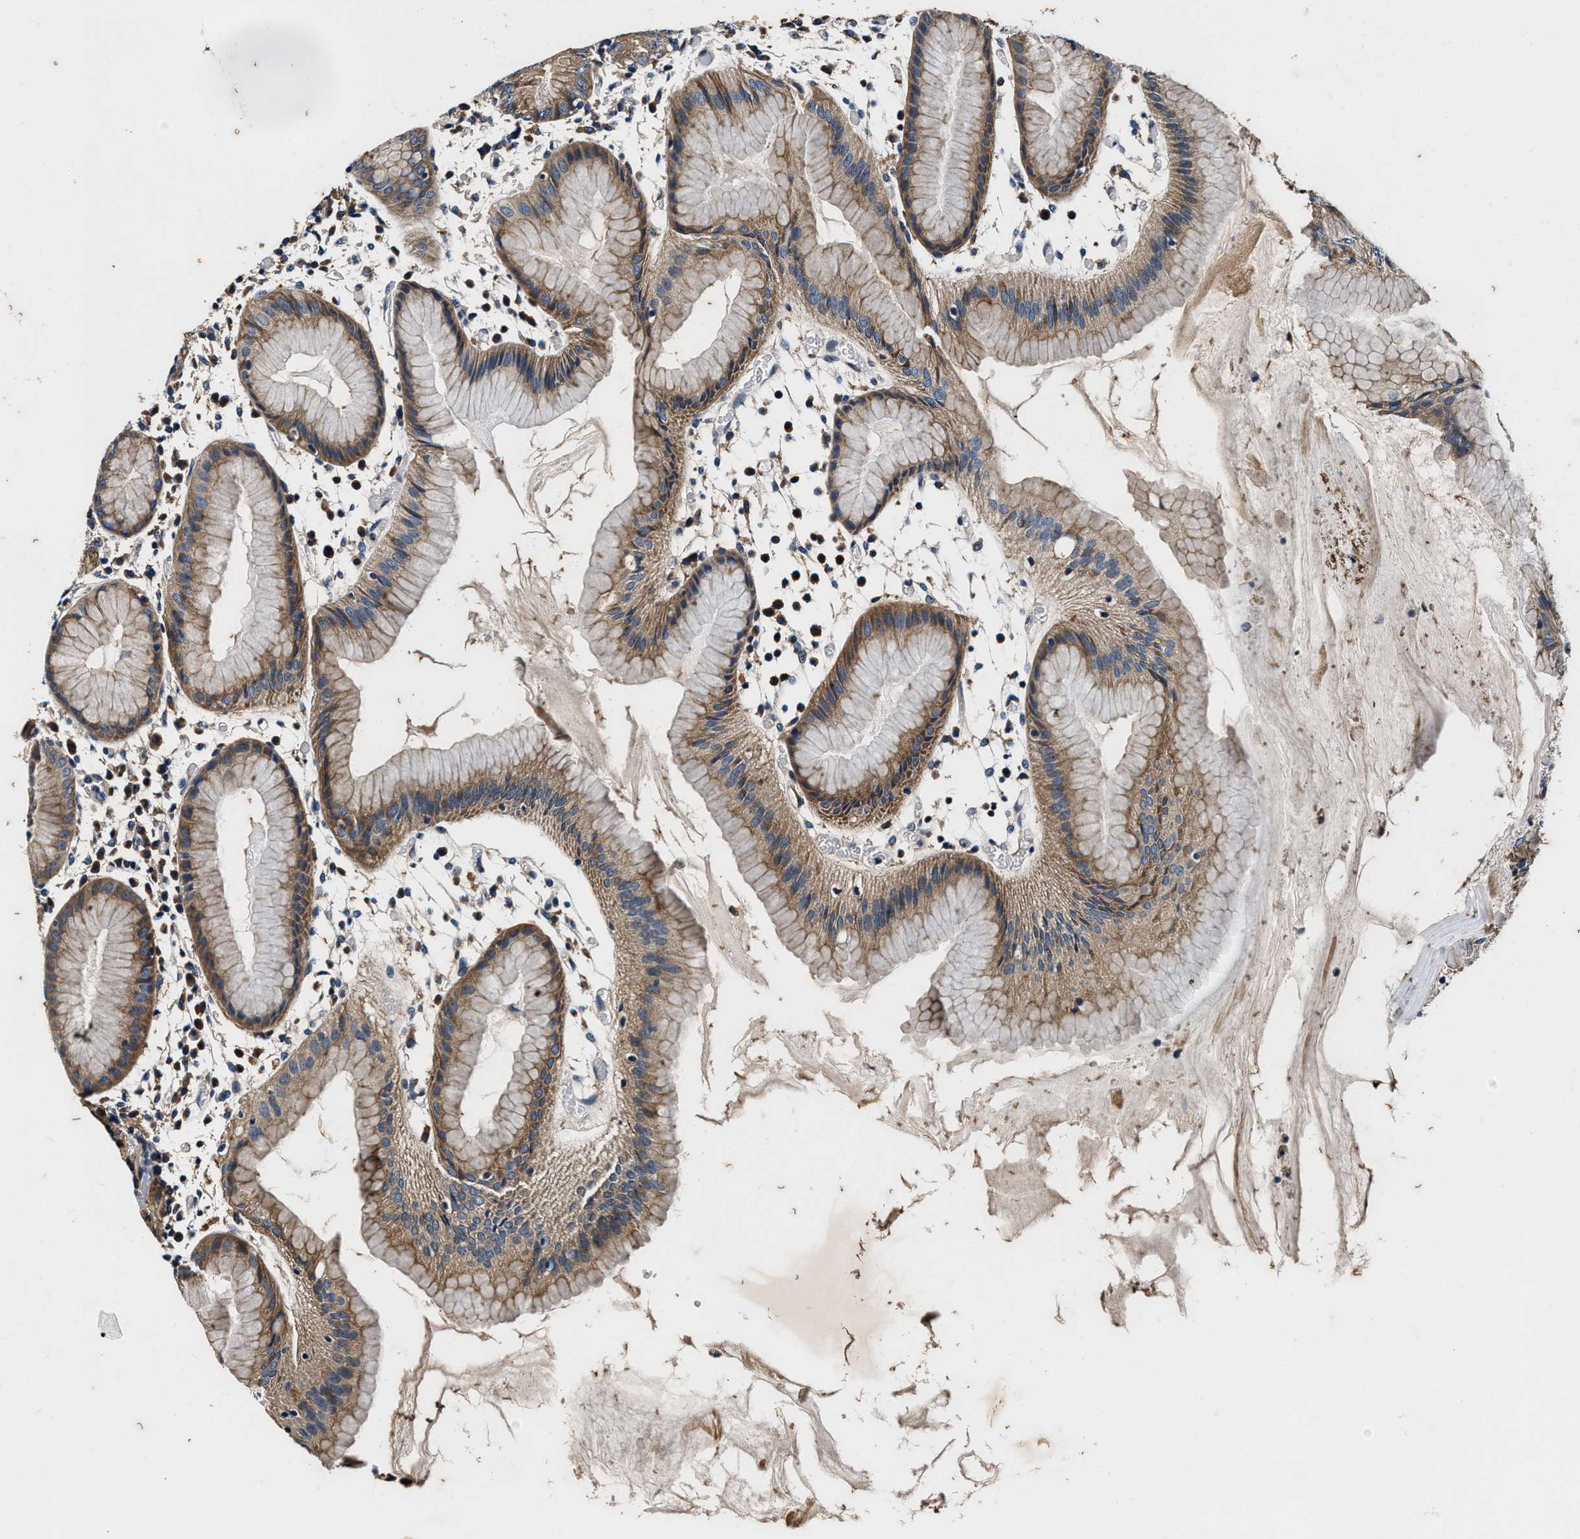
{"staining": {"intensity": "moderate", "quantity": ">75%", "location": "cytoplasmic/membranous"}, "tissue": "stomach", "cell_type": "Glandular cells", "image_type": "normal", "snomed": [{"axis": "morphology", "description": "Normal tissue, NOS"}, {"axis": "topography", "description": "Stomach"}, {"axis": "topography", "description": "Stomach, lower"}], "caption": "Protein expression analysis of unremarkable stomach exhibits moderate cytoplasmic/membranous expression in approximately >75% of glandular cells.", "gene": "PI4KB", "patient": {"sex": "female", "age": 75}}